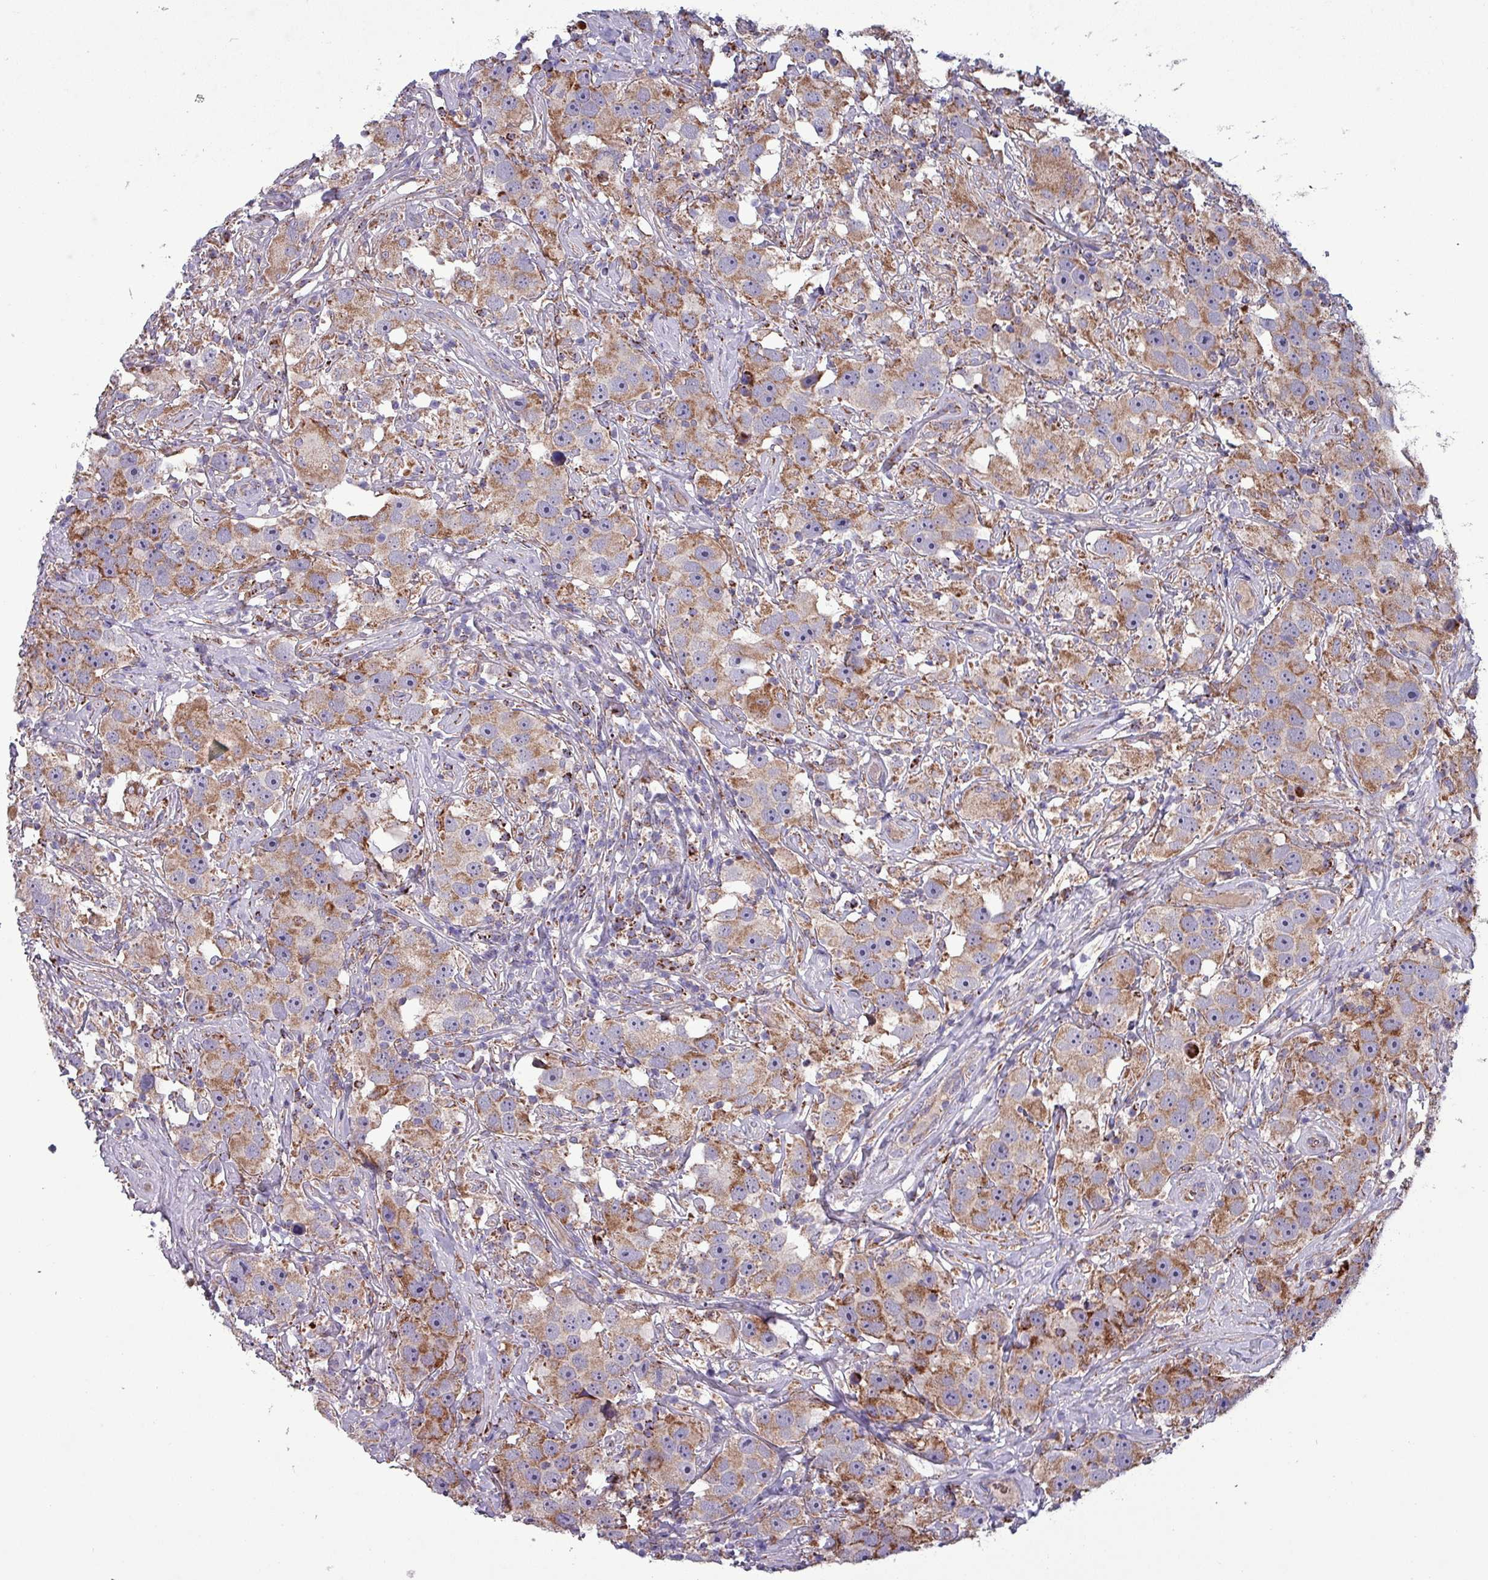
{"staining": {"intensity": "moderate", "quantity": ">75%", "location": "cytoplasmic/membranous"}, "tissue": "testis cancer", "cell_type": "Tumor cells", "image_type": "cancer", "snomed": [{"axis": "morphology", "description": "Seminoma, NOS"}, {"axis": "topography", "description": "Testis"}], "caption": "Immunohistochemical staining of testis cancer exhibits medium levels of moderate cytoplasmic/membranous positivity in about >75% of tumor cells. The protein of interest is stained brown, and the nuclei are stained in blue (DAB IHC with brightfield microscopy, high magnification).", "gene": "ZNF322", "patient": {"sex": "male", "age": 49}}